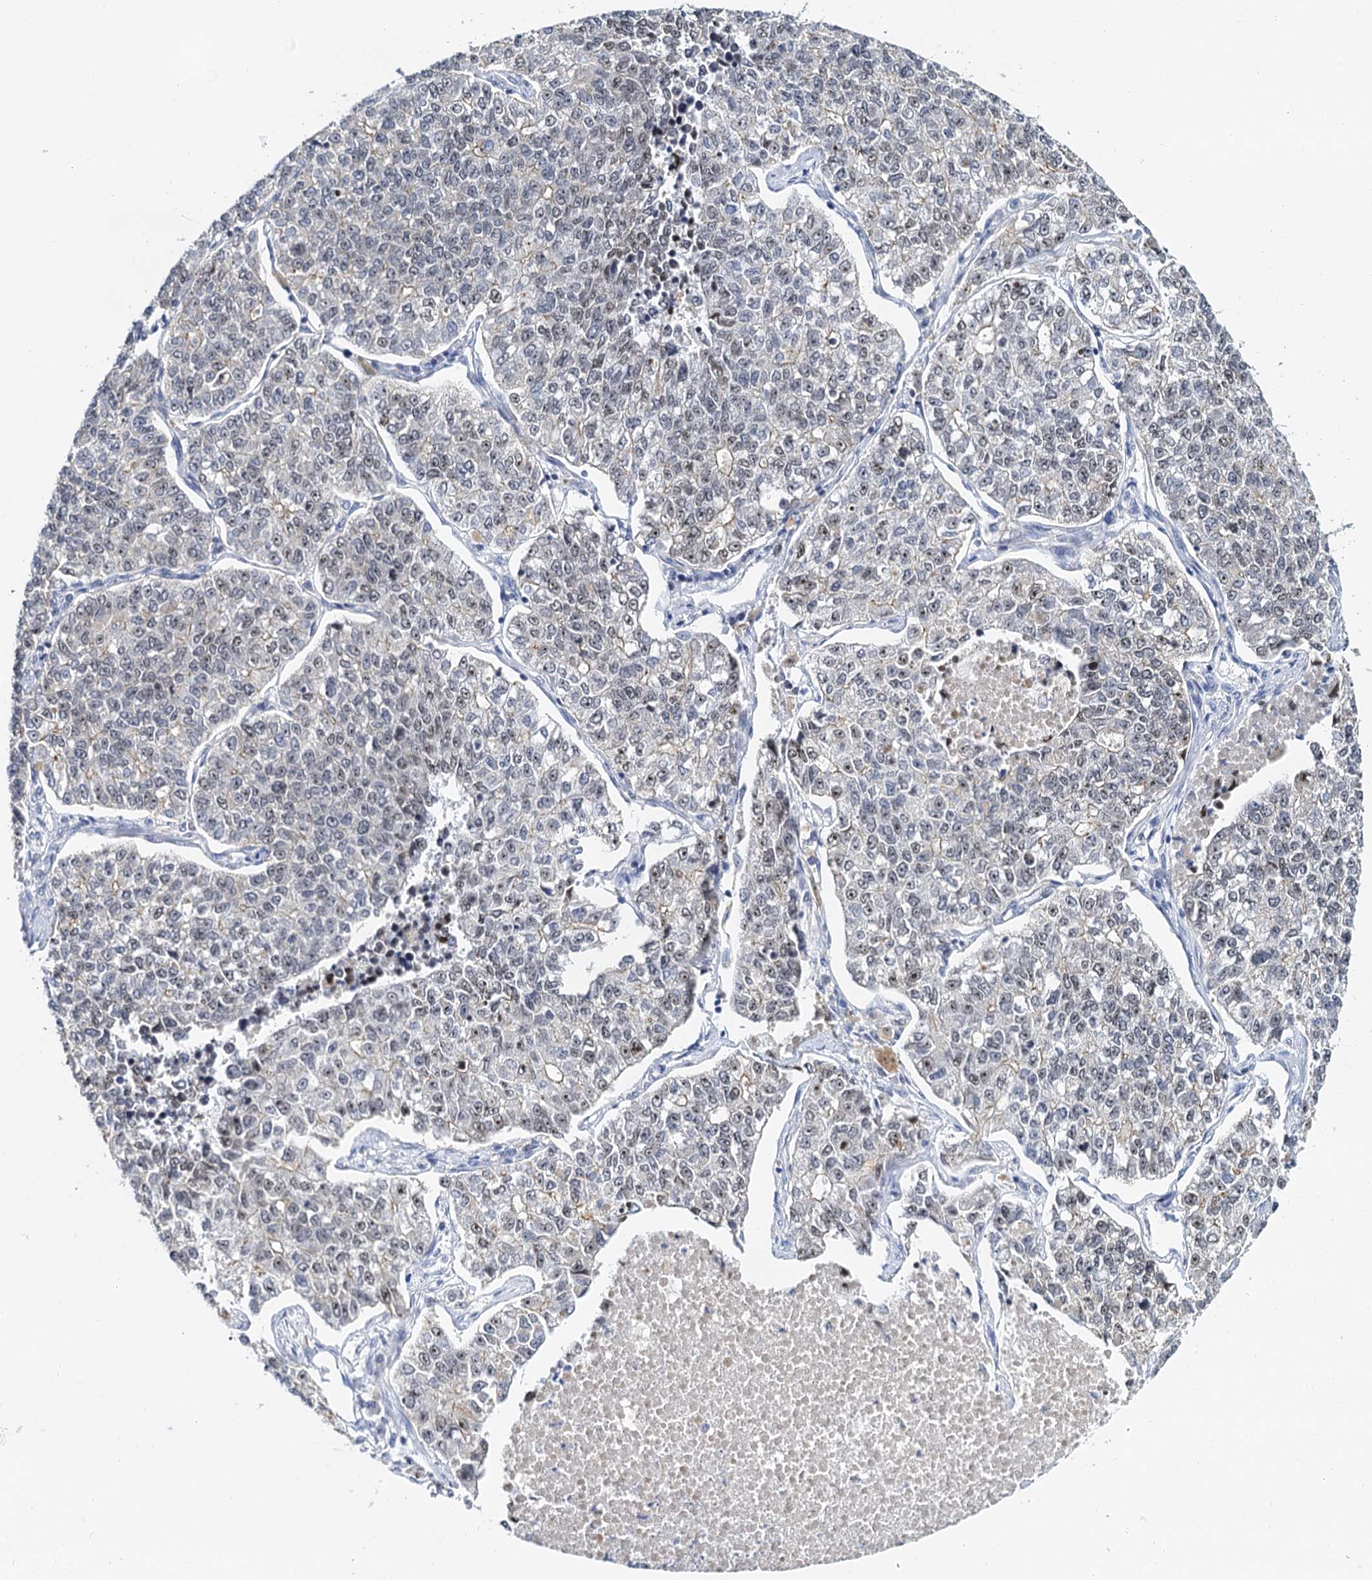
{"staining": {"intensity": "weak", "quantity": "25%-75%", "location": "nuclear"}, "tissue": "lung cancer", "cell_type": "Tumor cells", "image_type": "cancer", "snomed": [{"axis": "morphology", "description": "Adenocarcinoma, NOS"}, {"axis": "topography", "description": "Lung"}], "caption": "This image demonstrates IHC staining of adenocarcinoma (lung), with low weak nuclear expression in about 25%-75% of tumor cells.", "gene": "NOP2", "patient": {"sex": "male", "age": 49}}